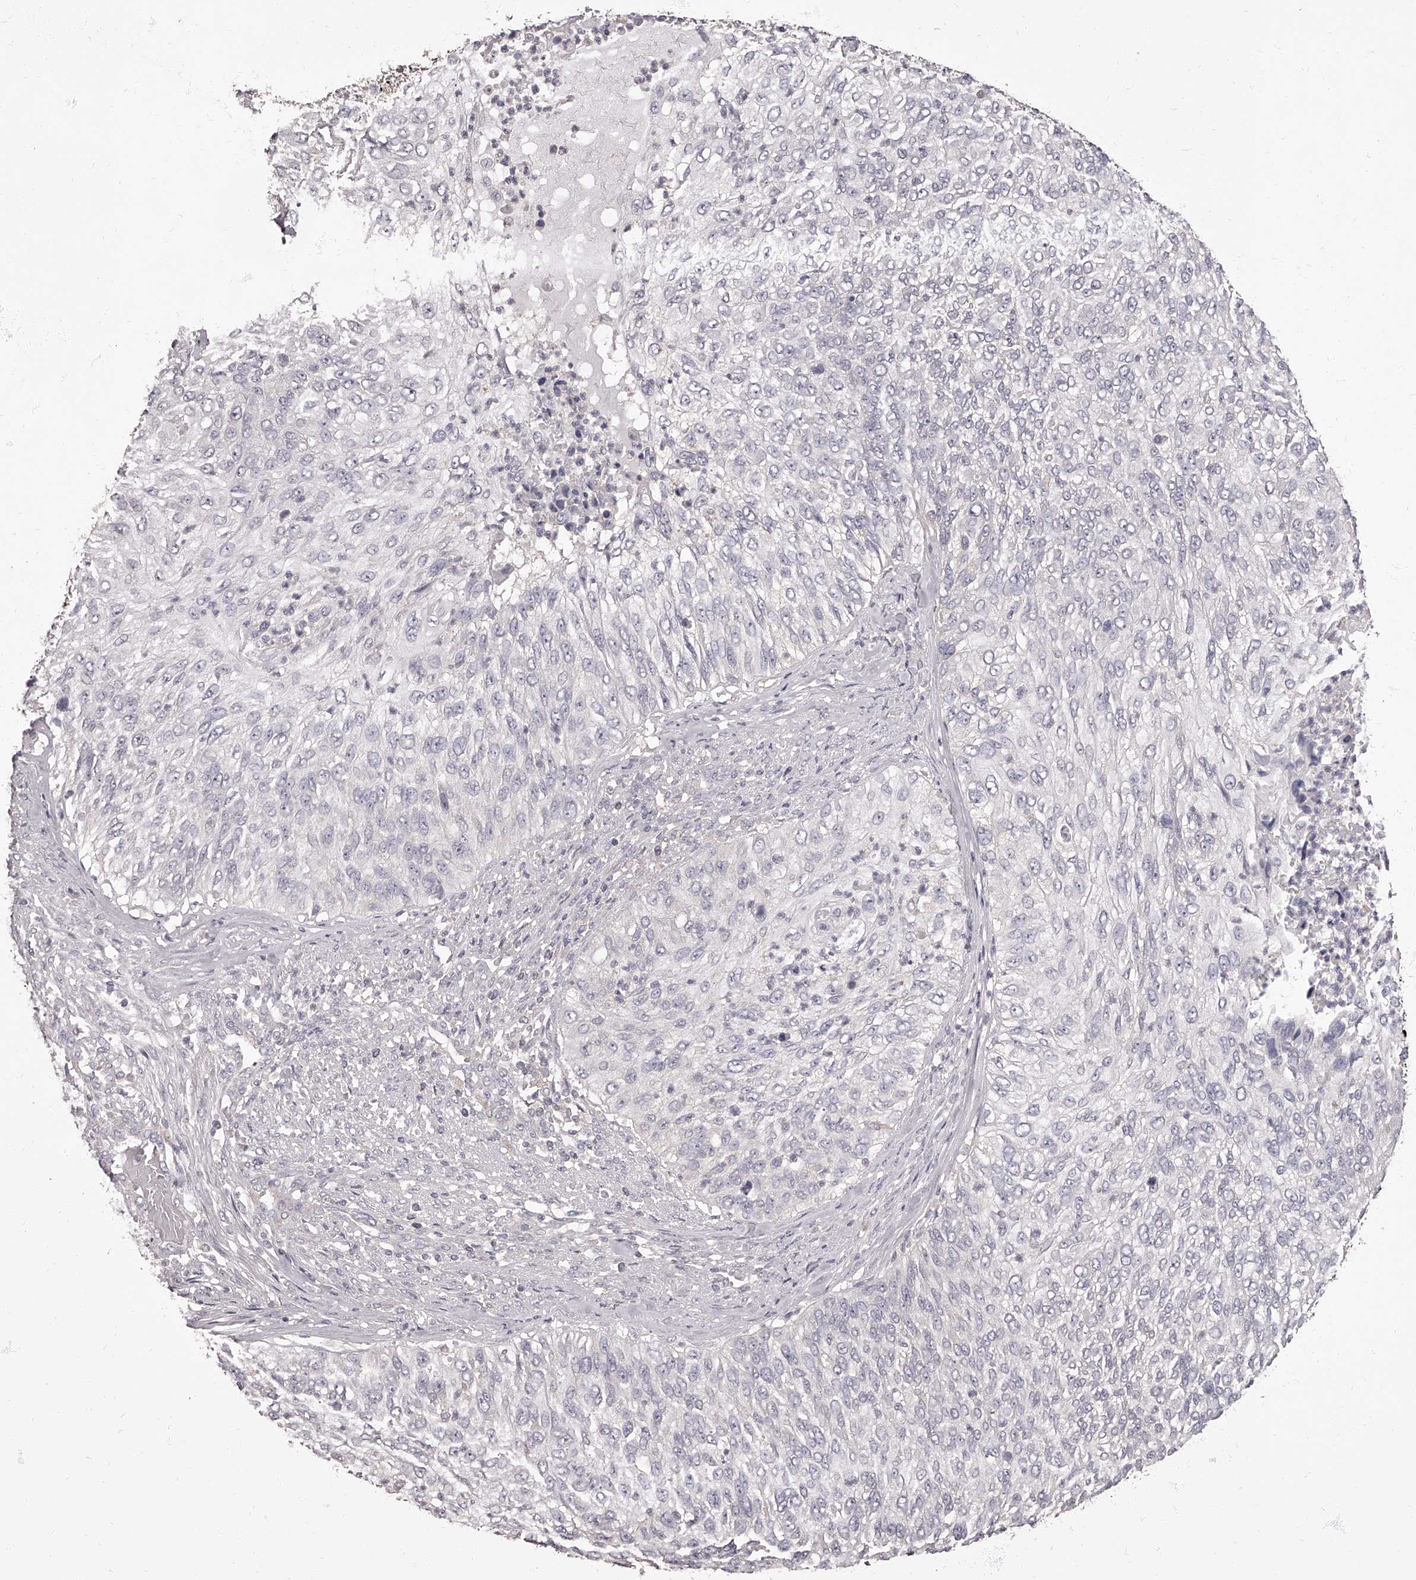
{"staining": {"intensity": "negative", "quantity": "none", "location": "none"}, "tissue": "urothelial cancer", "cell_type": "Tumor cells", "image_type": "cancer", "snomed": [{"axis": "morphology", "description": "Urothelial carcinoma, High grade"}, {"axis": "topography", "description": "Urinary bladder"}], "caption": "Histopathology image shows no protein staining in tumor cells of urothelial cancer tissue.", "gene": "APEH", "patient": {"sex": "female", "age": 60}}